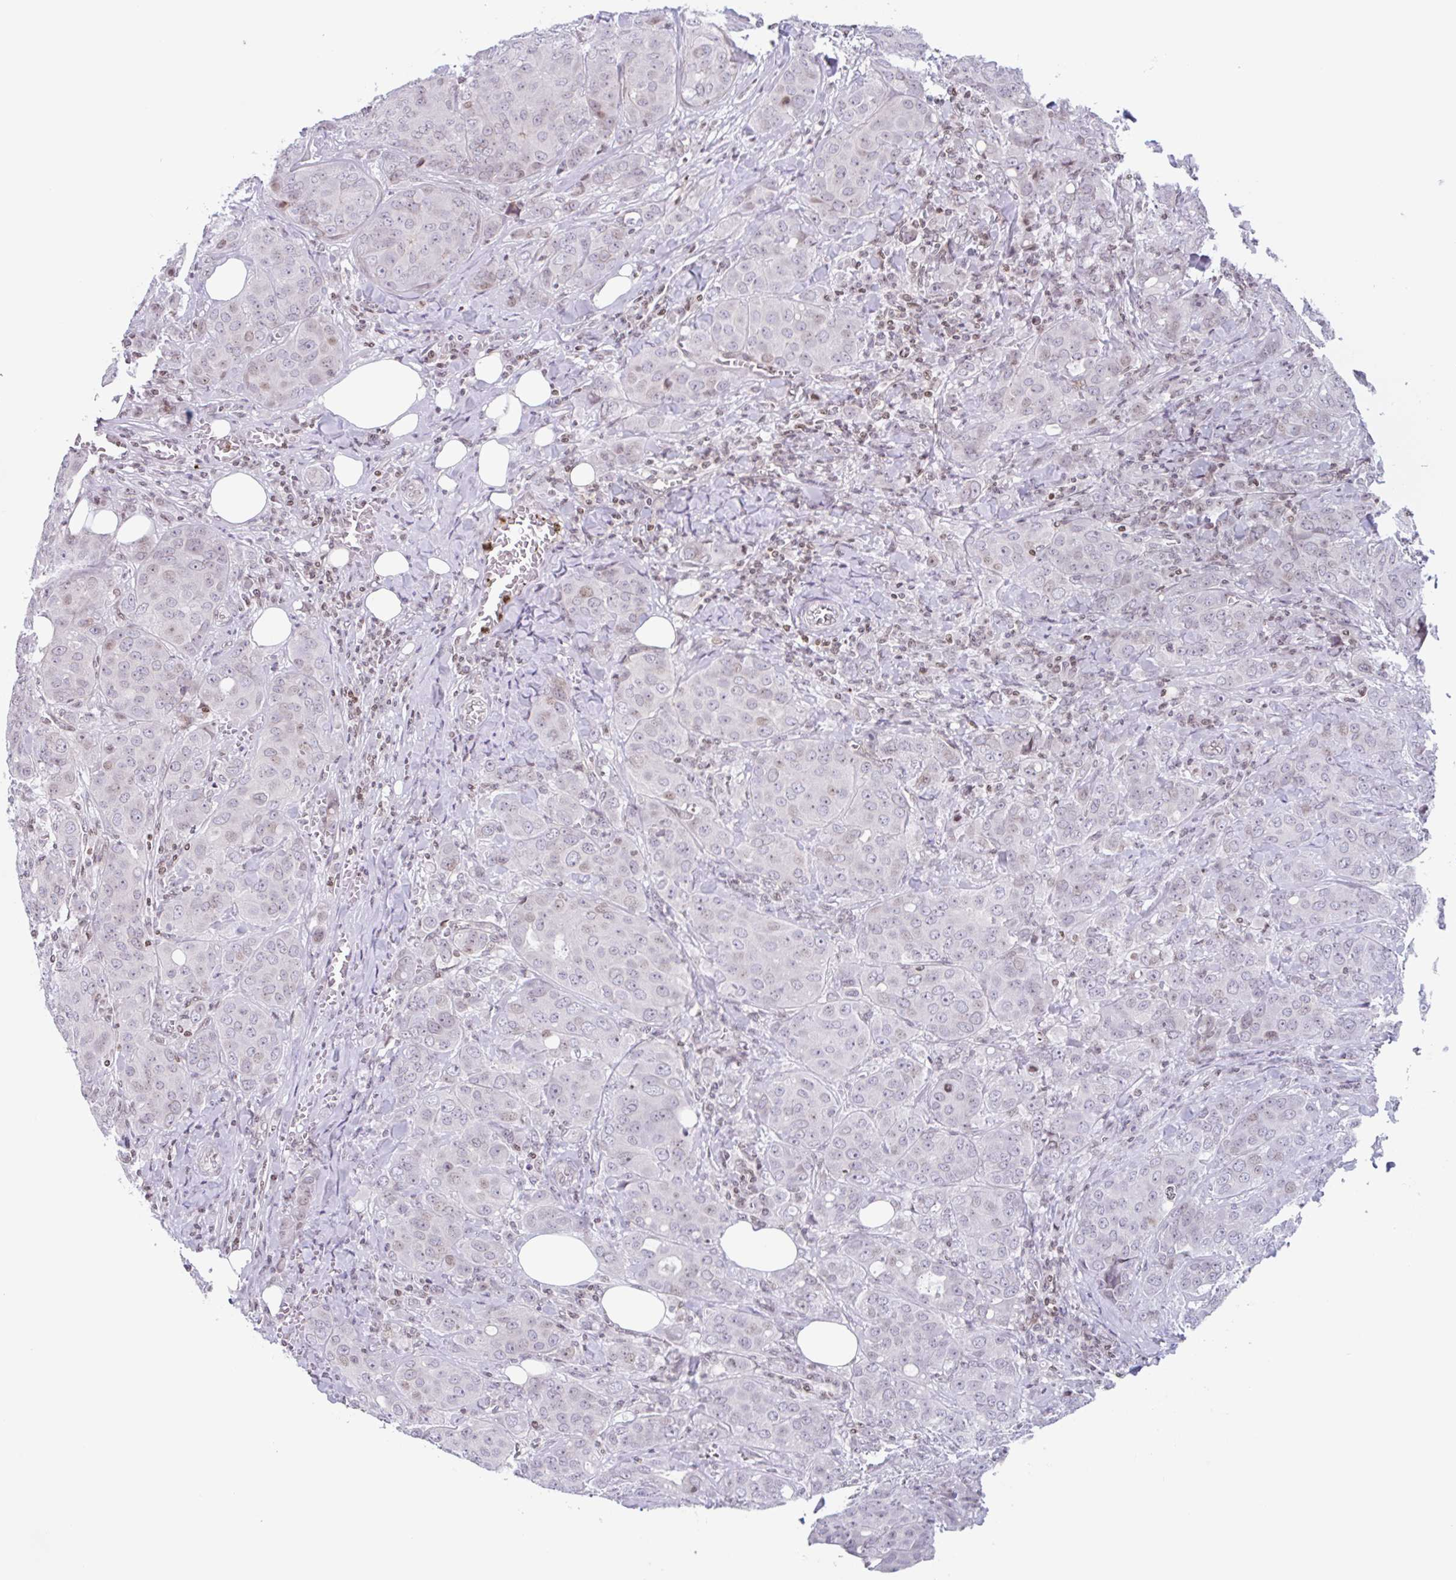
{"staining": {"intensity": "weak", "quantity": "25%-75%", "location": "nuclear"}, "tissue": "breast cancer", "cell_type": "Tumor cells", "image_type": "cancer", "snomed": [{"axis": "morphology", "description": "Duct carcinoma"}, {"axis": "topography", "description": "Breast"}], "caption": "Protein analysis of breast cancer (infiltrating ductal carcinoma) tissue demonstrates weak nuclear staining in about 25%-75% of tumor cells.", "gene": "NOL6", "patient": {"sex": "female", "age": 43}}